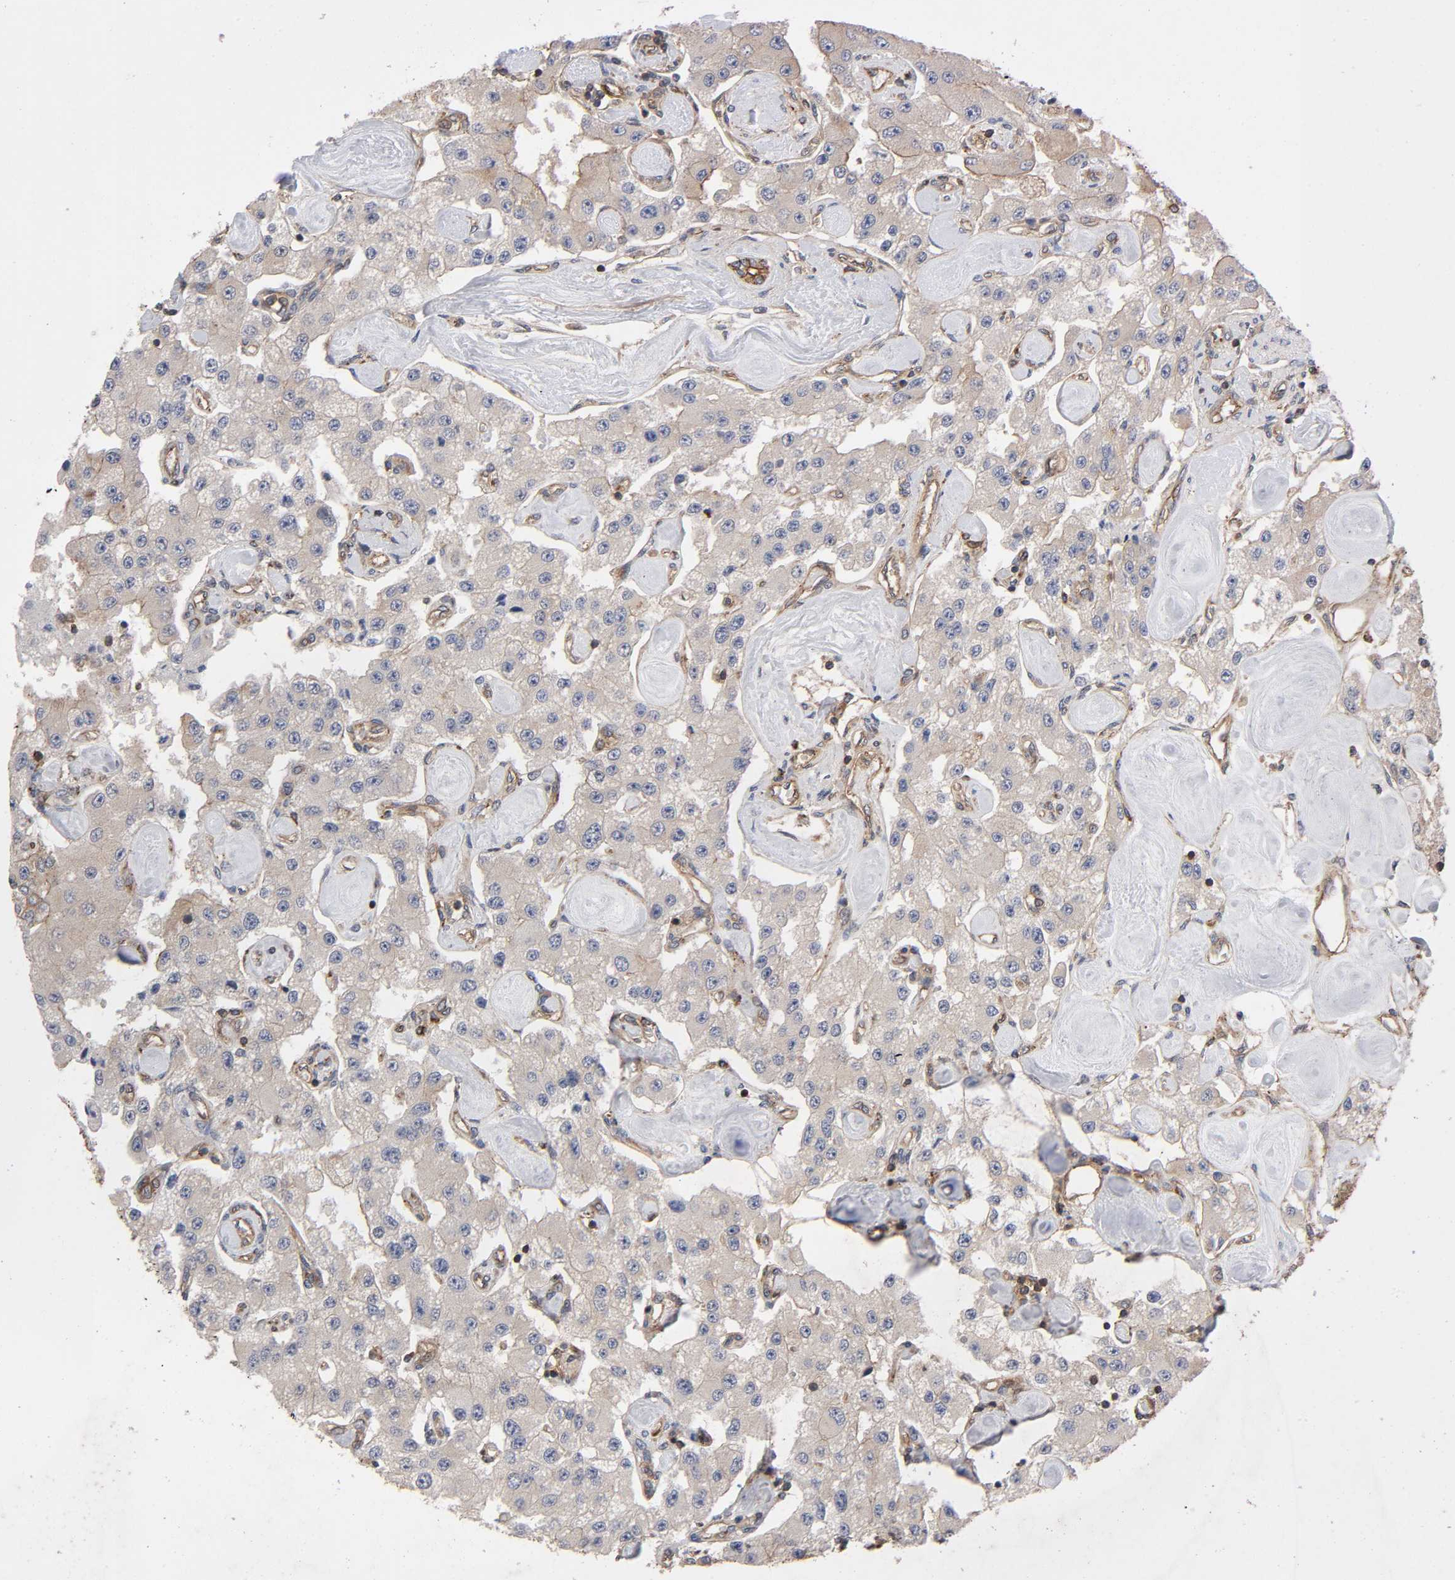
{"staining": {"intensity": "weak", "quantity": ">75%", "location": "cytoplasmic/membranous"}, "tissue": "carcinoid", "cell_type": "Tumor cells", "image_type": "cancer", "snomed": [{"axis": "morphology", "description": "Carcinoid, malignant, NOS"}, {"axis": "topography", "description": "Pancreas"}], "caption": "Malignant carcinoid was stained to show a protein in brown. There is low levels of weak cytoplasmic/membranous expression in approximately >75% of tumor cells.", "gene": "LAMTOR2", "patient": {"sex": "male", "age": 41}}